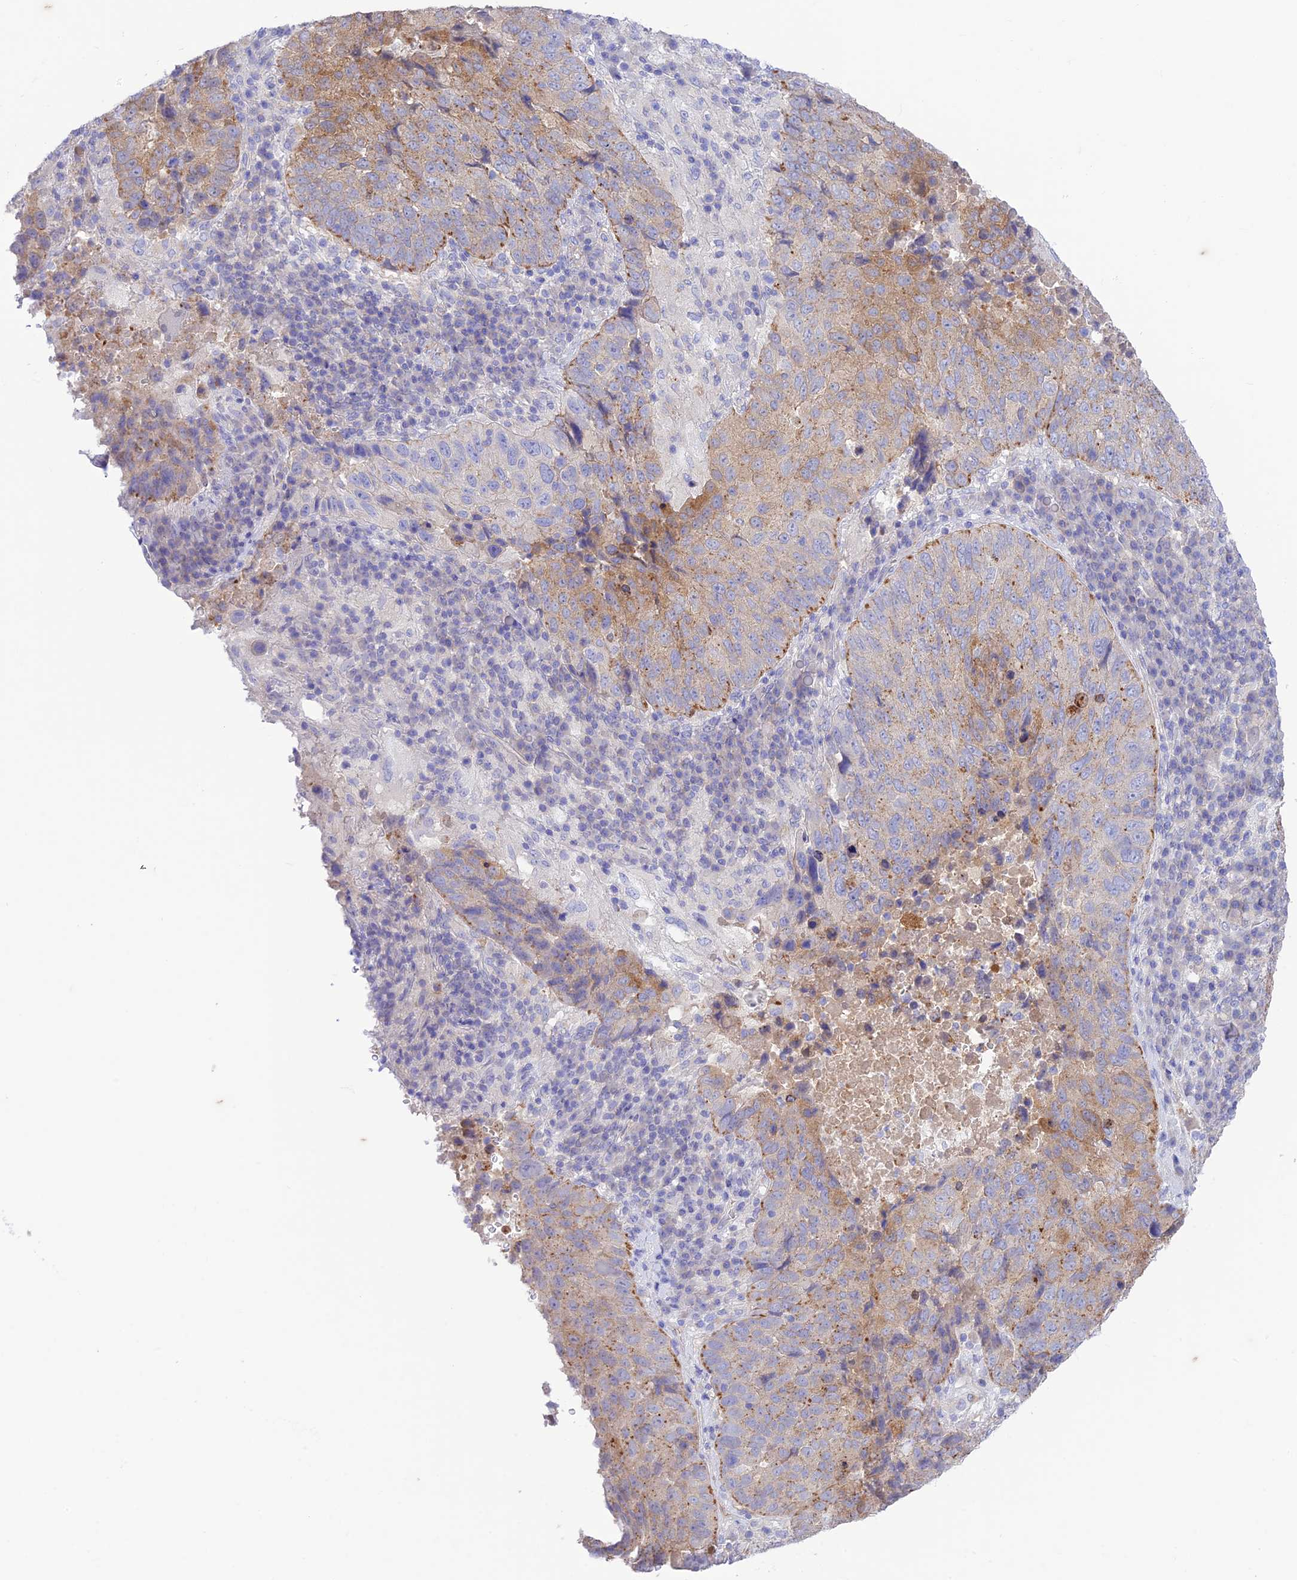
{"staining": {"intensity": "weak", "quantity": "25%-75%", "location": "cytoplasmic/membranous"}, "tissue": "lung cancer", "cell_type": "Tumor cells", "image_type": "cancer", "snomed": [{"axis": "morphology", "description": "Squamous cell carcinoma, NOS"}, {"axis": "topography", "description": "Lung"}], "caption": "Human squamous cell carcinoma (lung) stained with a brown dye shows weak cytoplasmic/membranous positive positivity in about 25%-75% of tumor cells.", "gene": "CHSY3", "patient": {"sex": "male", "age": 73}}